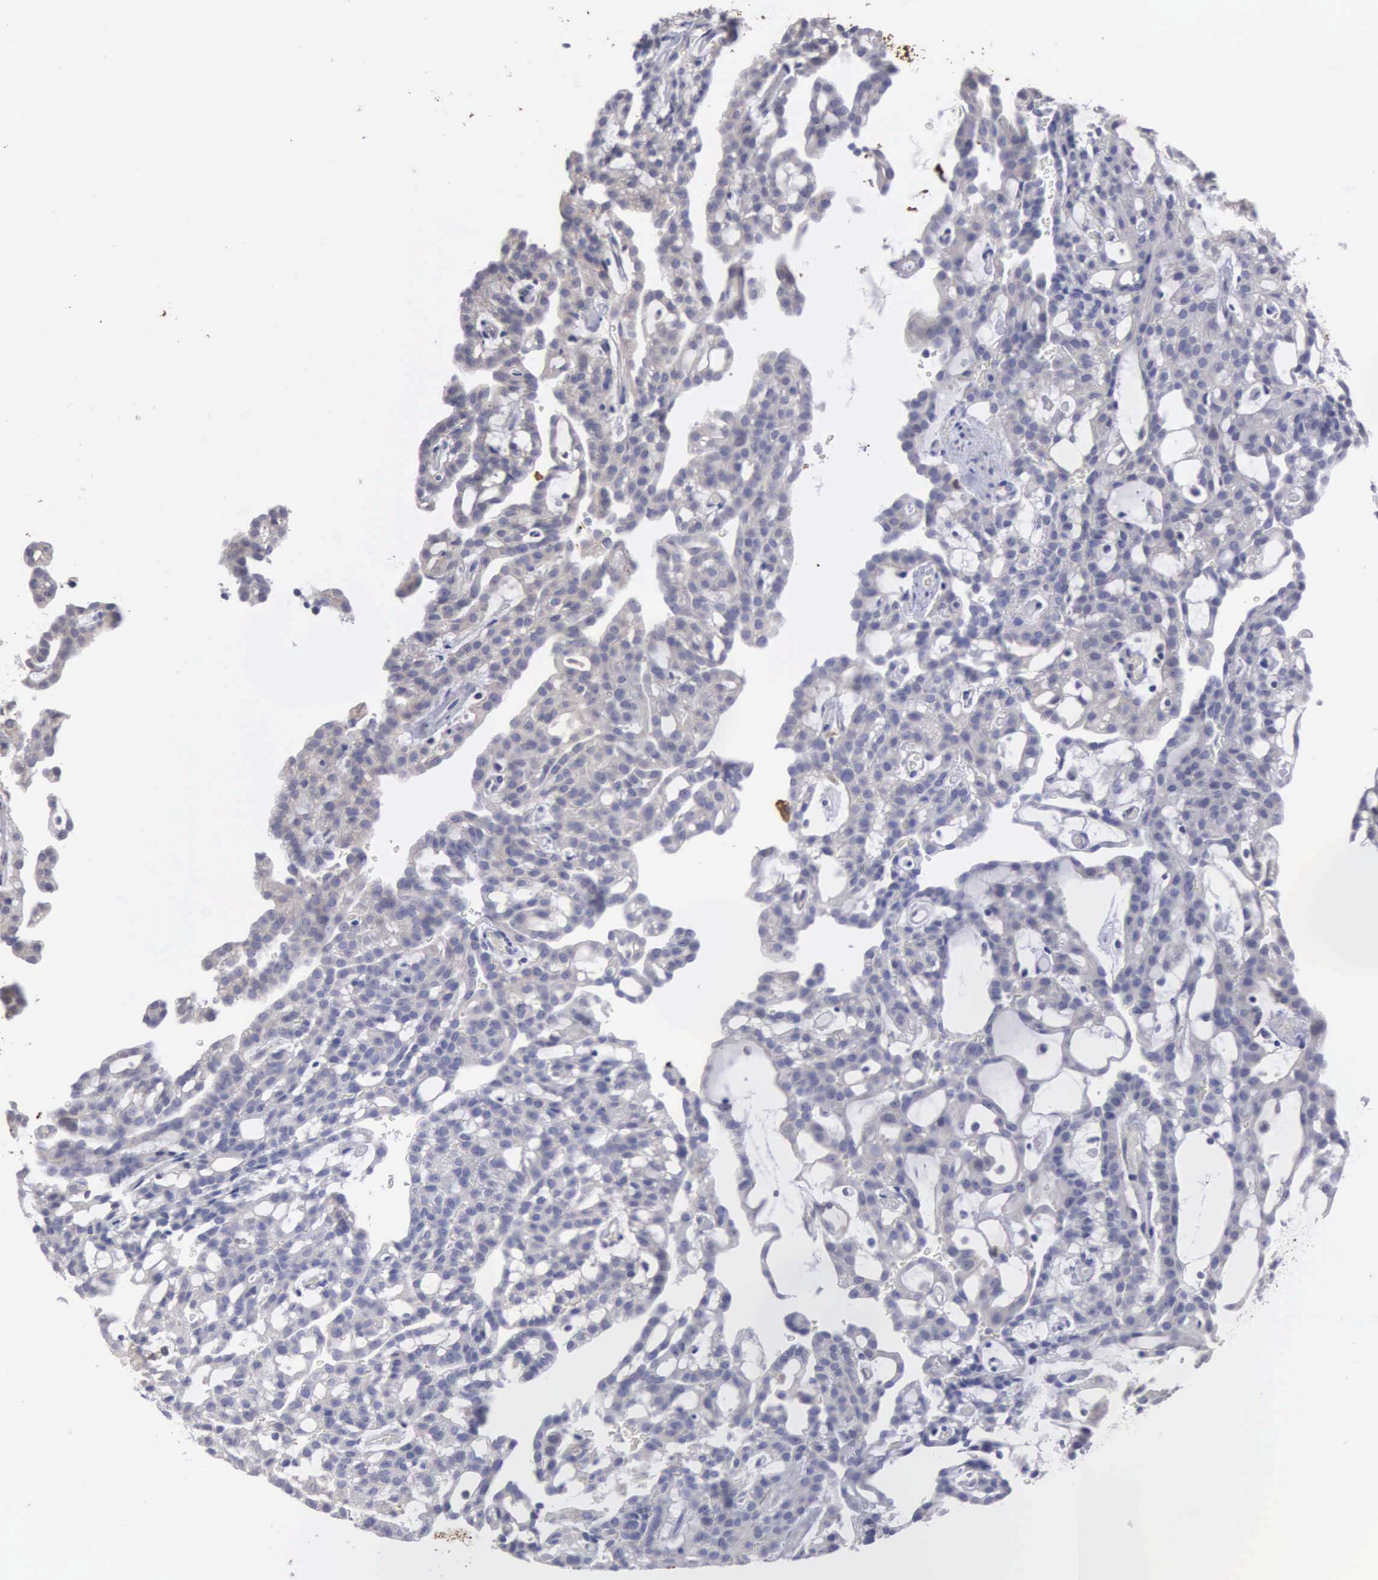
{"staining": {"intensity": "negative", "quantity": "none", "location": "none"}, "tissue": "renal cancer", "cell_type": "Tumor cells", "image_type": "cancer", "snomed": [{"axis": "morphology", "description": "Adenocarcinoma, NOS"}, {"axis": "topography", "description": "Kidney"}], "caption": "This is an IHC image of renal cancer (adenocarcinoma). There is no positivity in tumor cells.", "gene": "LIN52", "patient": {"sex": "male", "age": 63}}